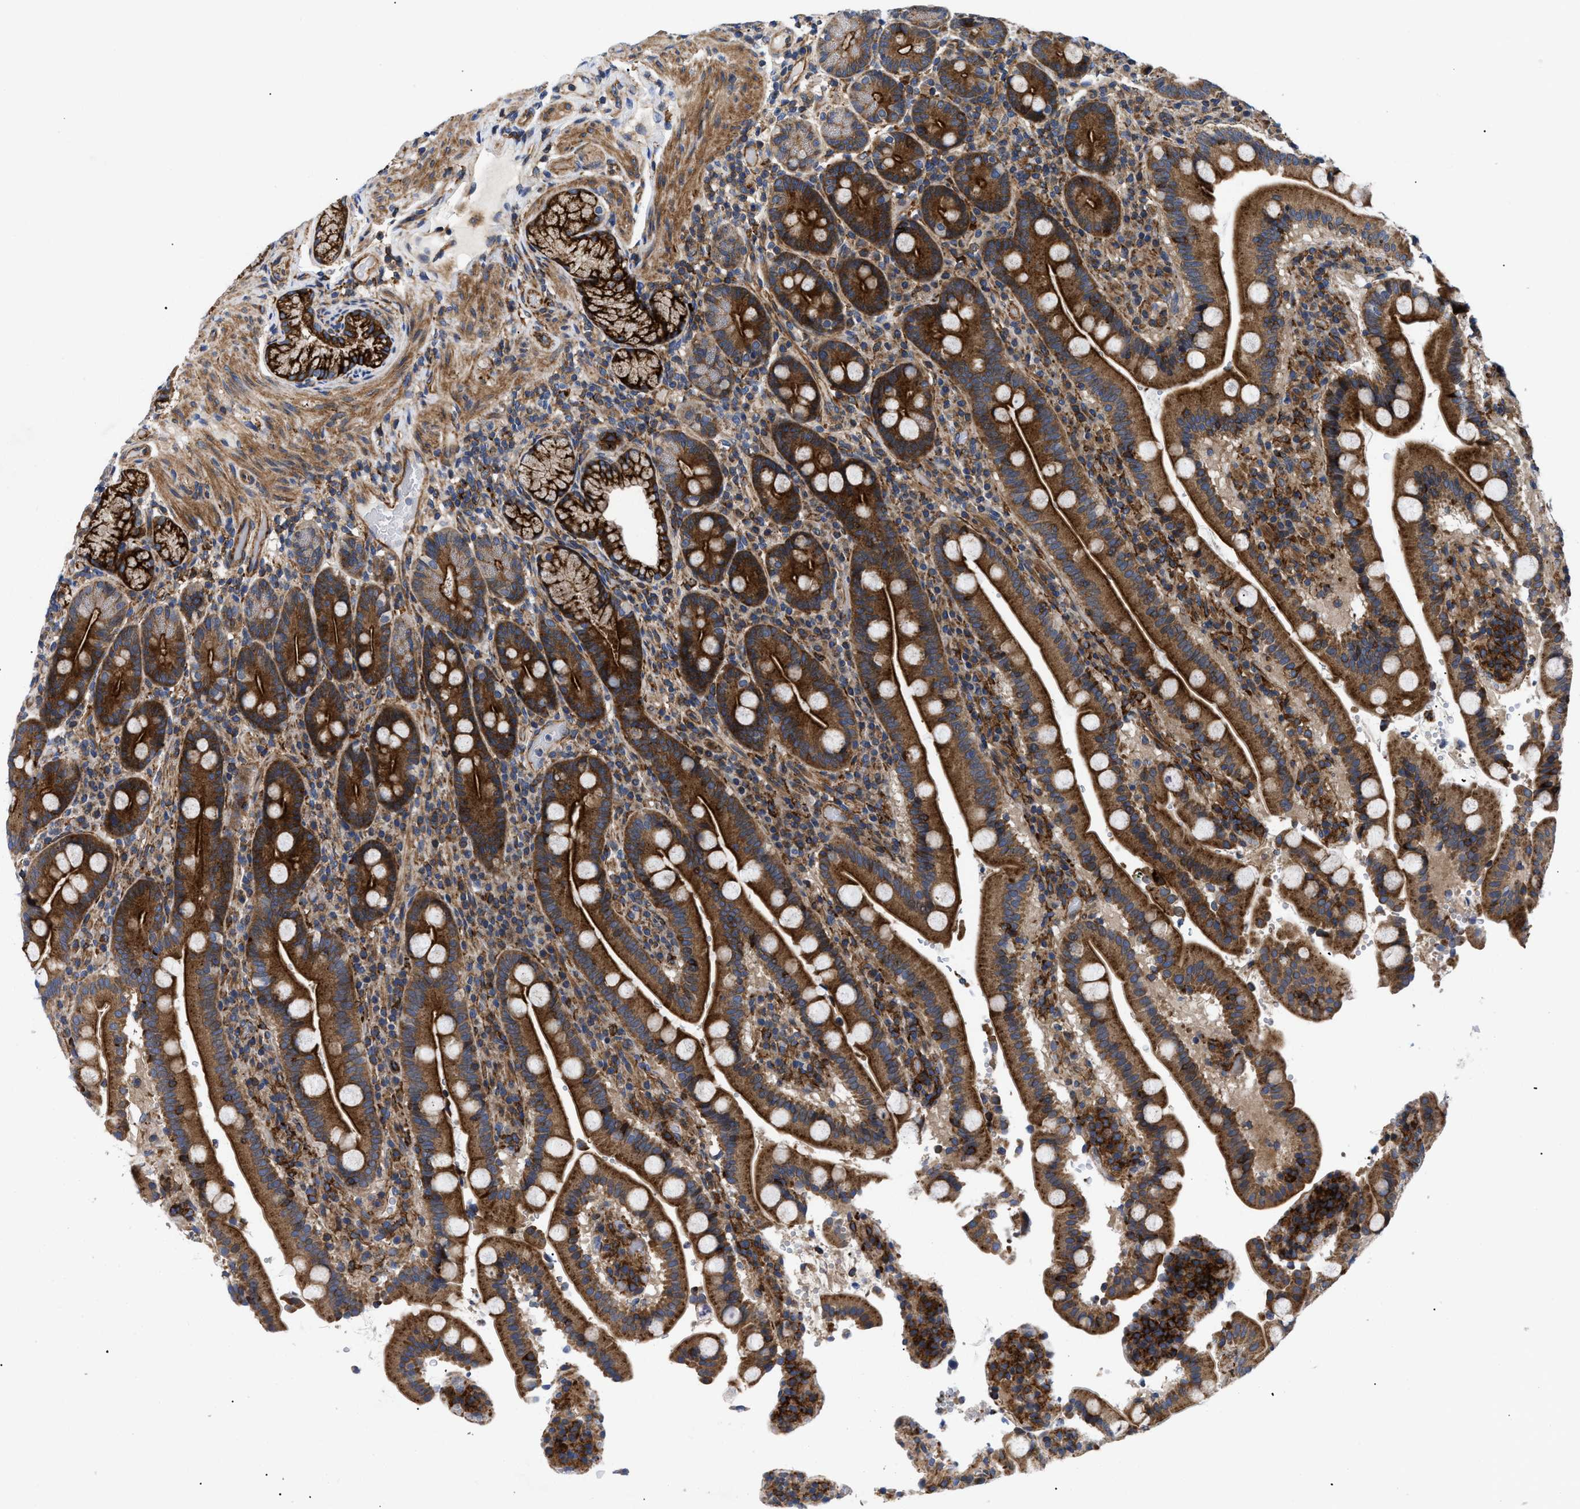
{"staining": {"intensity": "strong", "quantity": ">75%", "location": "cytoplasmic/membranous"}, "tissue": "duodenum", "cell_type": "Glandular cells", "image_type": "normal", "snomed": [{"axis": "morphology", "description": "Normal tissue, NOS"}, {"axis": "topography", "description": "Small intestine, NOS"}], "caption": "Strong cytoplasmic/membranous positivity is identified in approximately >75% of glandular cells in benign duodenum.", "gene": "SPAST", "patient": {"sex": "female", "age": 71}}